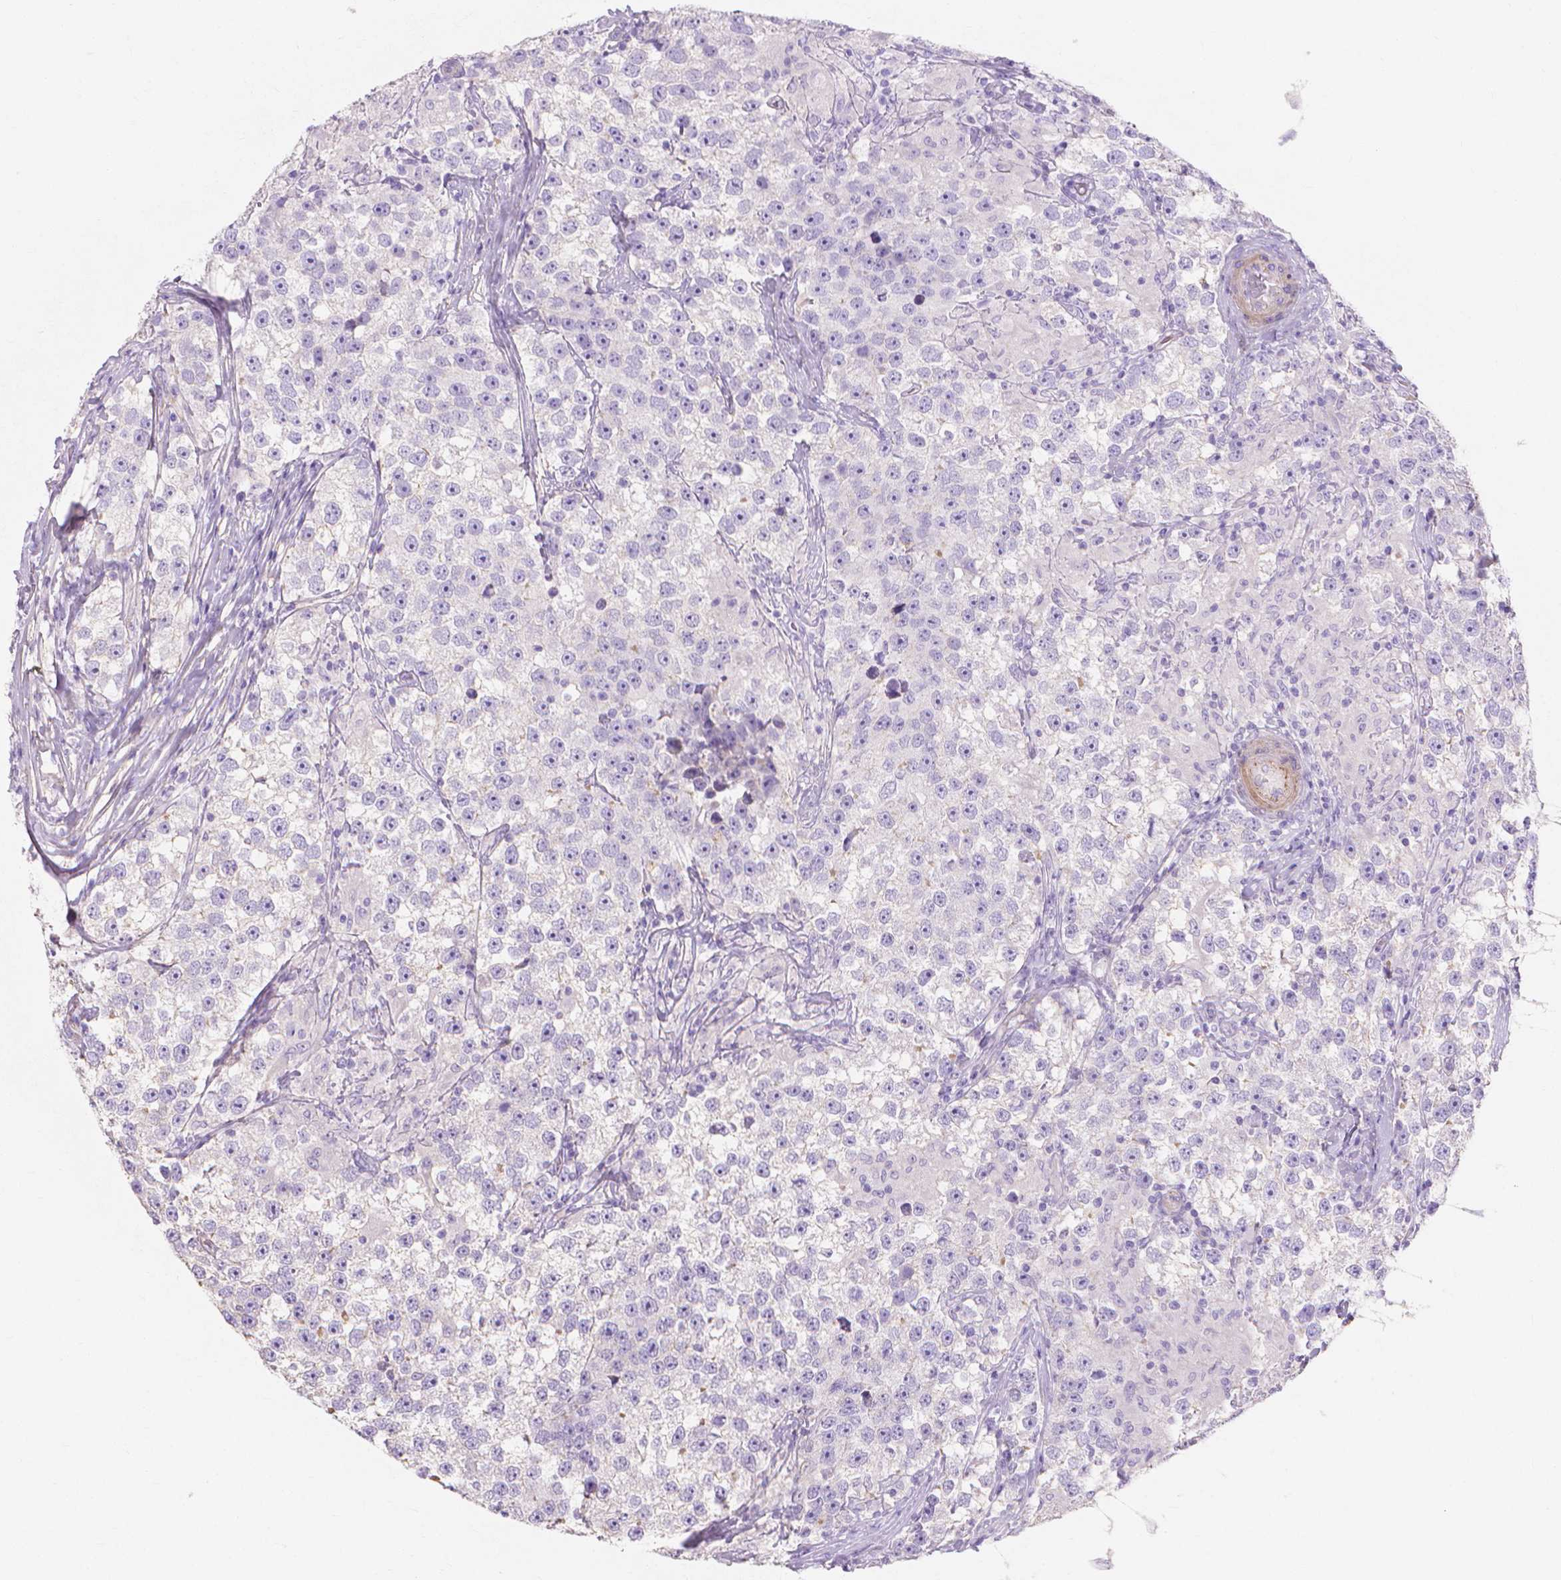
{"staining": {"intensity": "negative", "quantity": "none", "location": "none"}, "tissue": "testis cancer", "cell_type": "Tumor cells", "image_type": "cancer", "snomed": [{"axis": "morphology", "description": "Seminoma, NOS"}, {"axis": "topography", "description": "Testis"}], "caption": "IHC micrograph of neoplastic tissue: human testis cancer (seminoma) stained with DAB (3,3'-diaminobenzidine) shows no significant protein positivity in tumor cells.", "gene": "MBLAC1", "patient": {"sex": "male", "age": 46}}